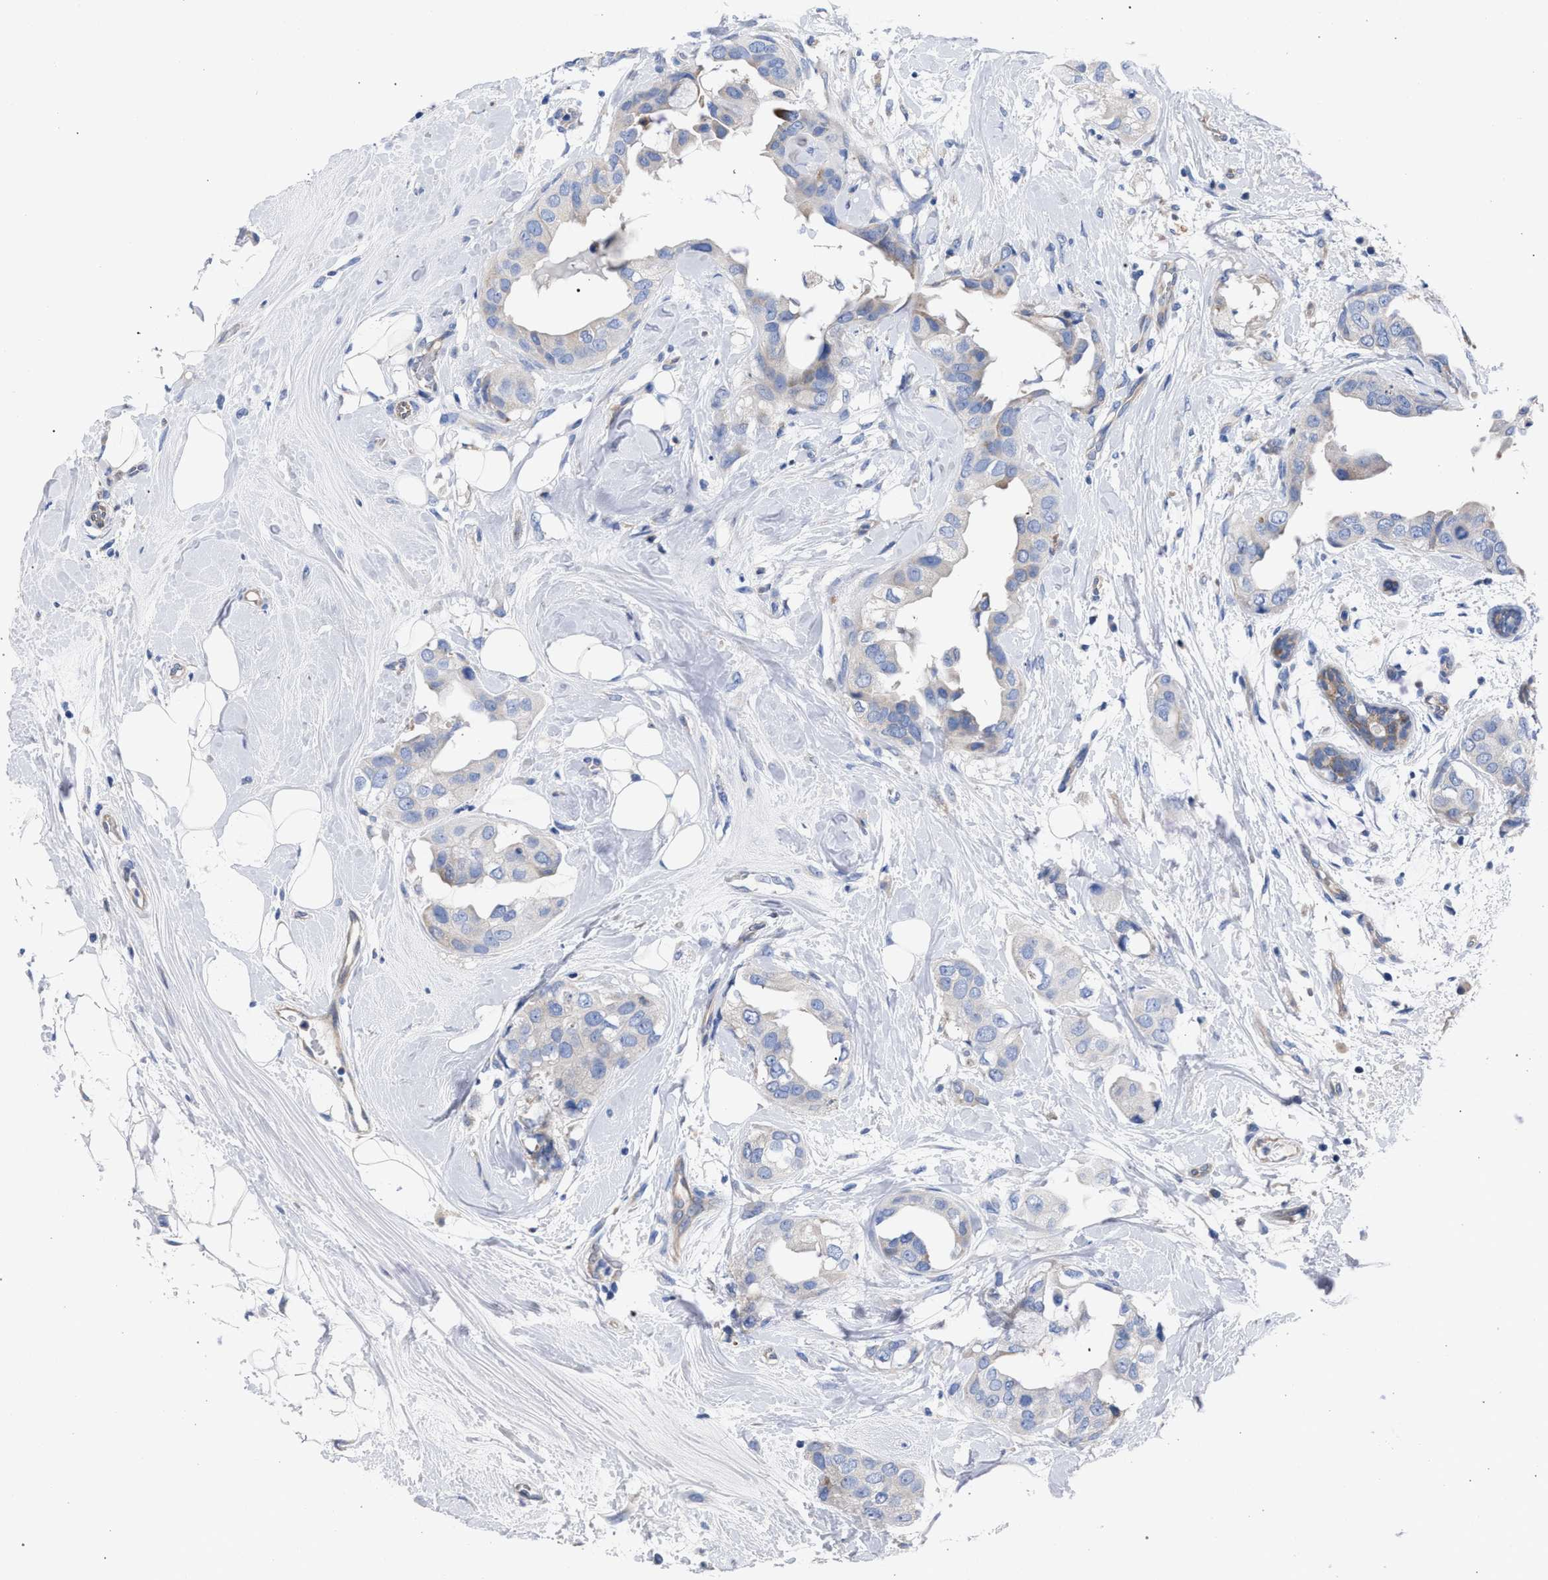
{"staining": {"intensity": "negative", "quantity": "none", "location": "none"}, "tissue": "breast cancer", "cell_type": "Tumor cells", "image_type": "cancer", "snomed": [{"axis": "morphology", "description": "Duct carcinoma"}, {"axis": "topography", "description": "Breast"}], "caption": "Immunohistochemistry photomicrograph of neoplastic tissue: human breast infiltrating ductal carcinoma stained with DAB (3,3'-diaminobenzidine) reveals no significant protein expression in tumor cells. Brightfield microscopy of IHC stained with DAB (brown) and hematoxylin (blue), captured at high magnification.", "gene": "GMPR", "patient": {"sex": "female", "age": 40}}